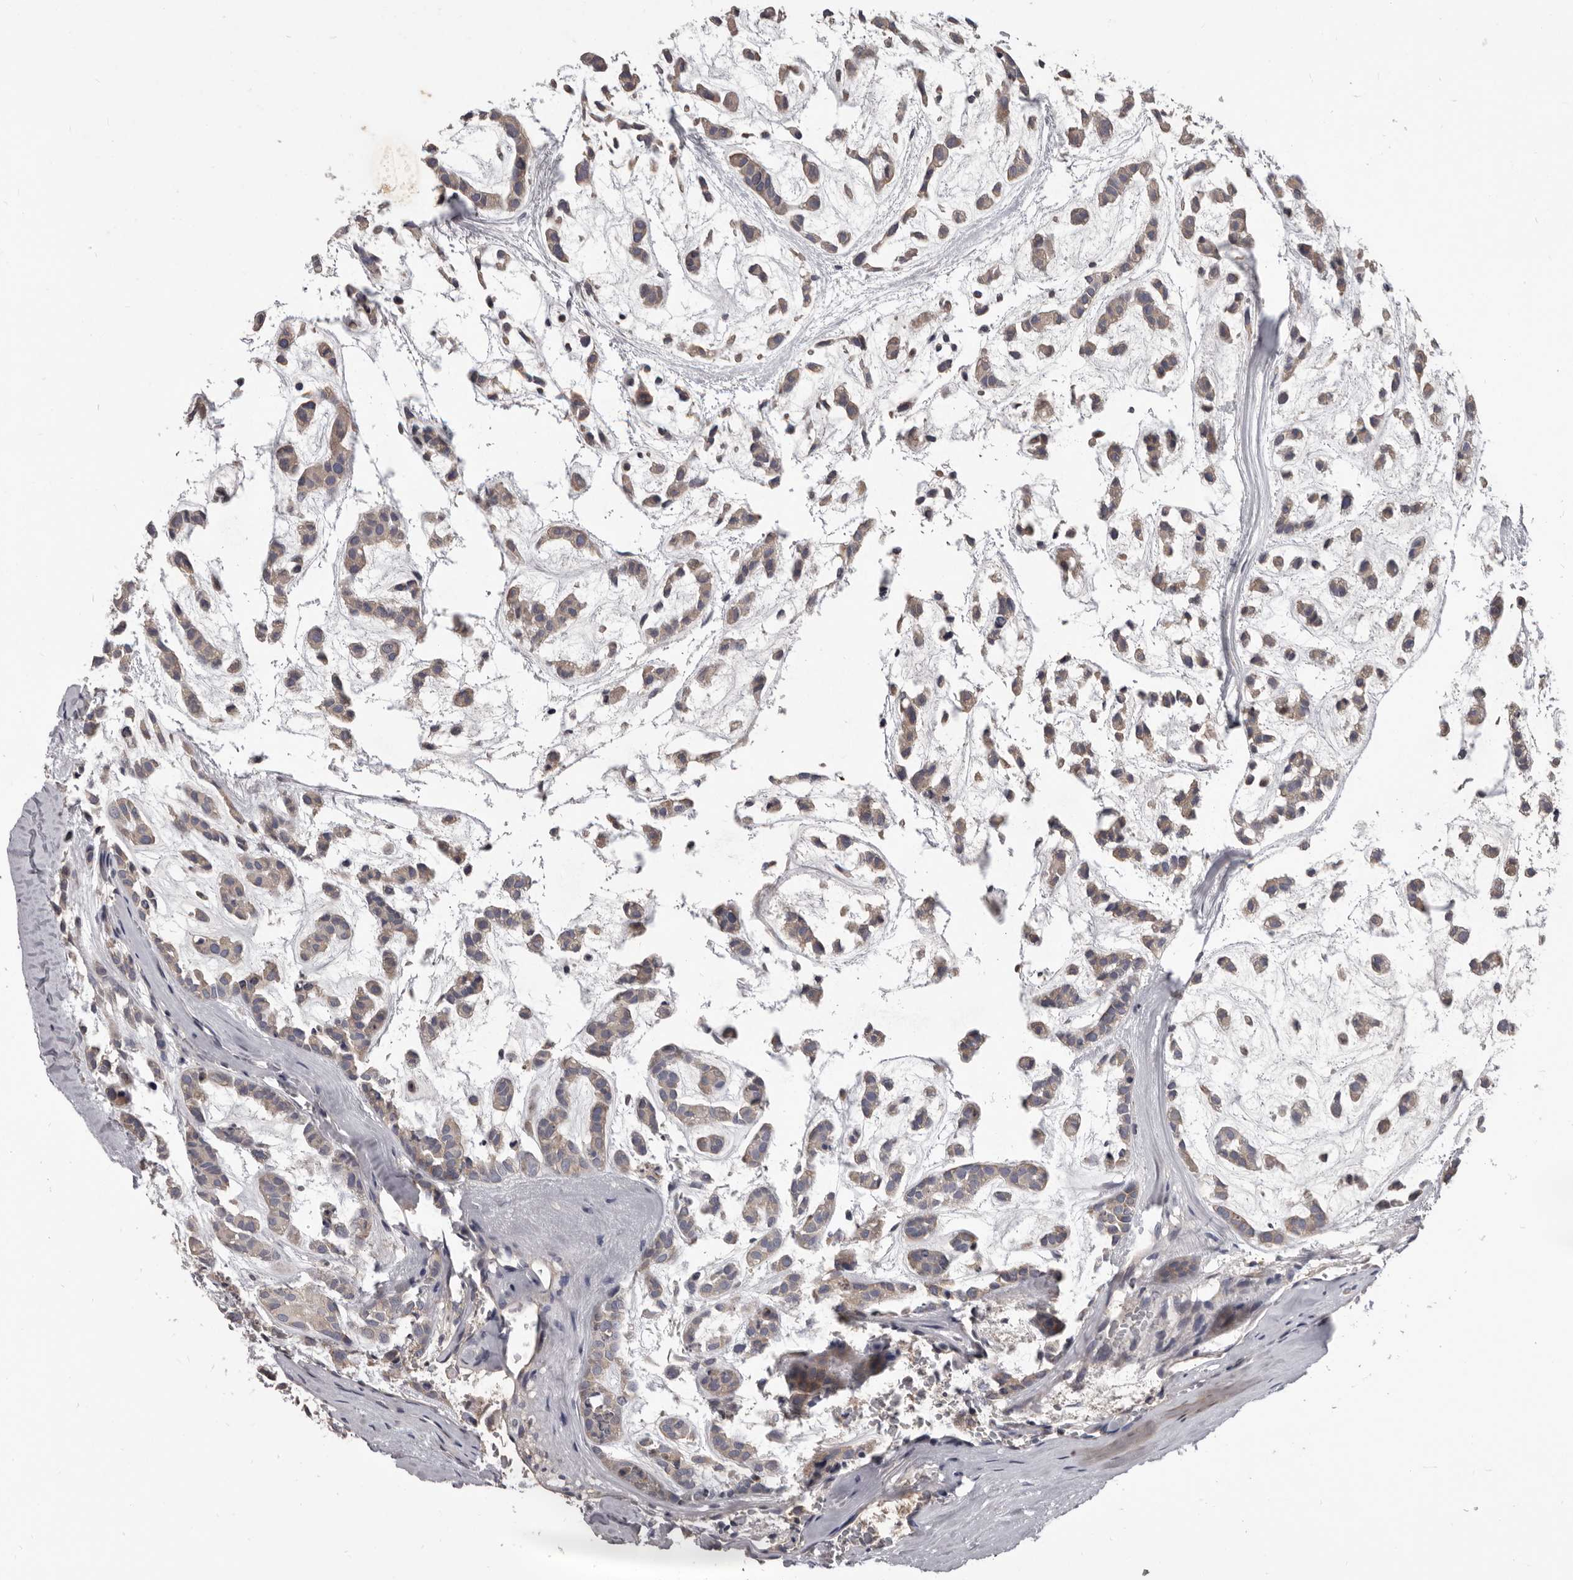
{"staining": {"intensity": "weak", "quantity": "<25%", "location": "cytoplasmic/membranous"}, "tissue": "head and neck cancer", "cell_type": "Tumor cells", "image_type": "cancer", "snomed": [{"axis": "morphology", "description": "Adenocarcinoma, NOS"}, {"axis": "morphology", "description": "Adenoma, NOS"}, {"axis": "topography", "description": "Head-Neck"}], "caption": "DAB immunohistochemical staining of human head and neck cancer (adenocarcinoma) reveals no significant positivity in tumor cells.", "gene": "ALDH5A1", "patient": {"sex": "female", "age": 55}}